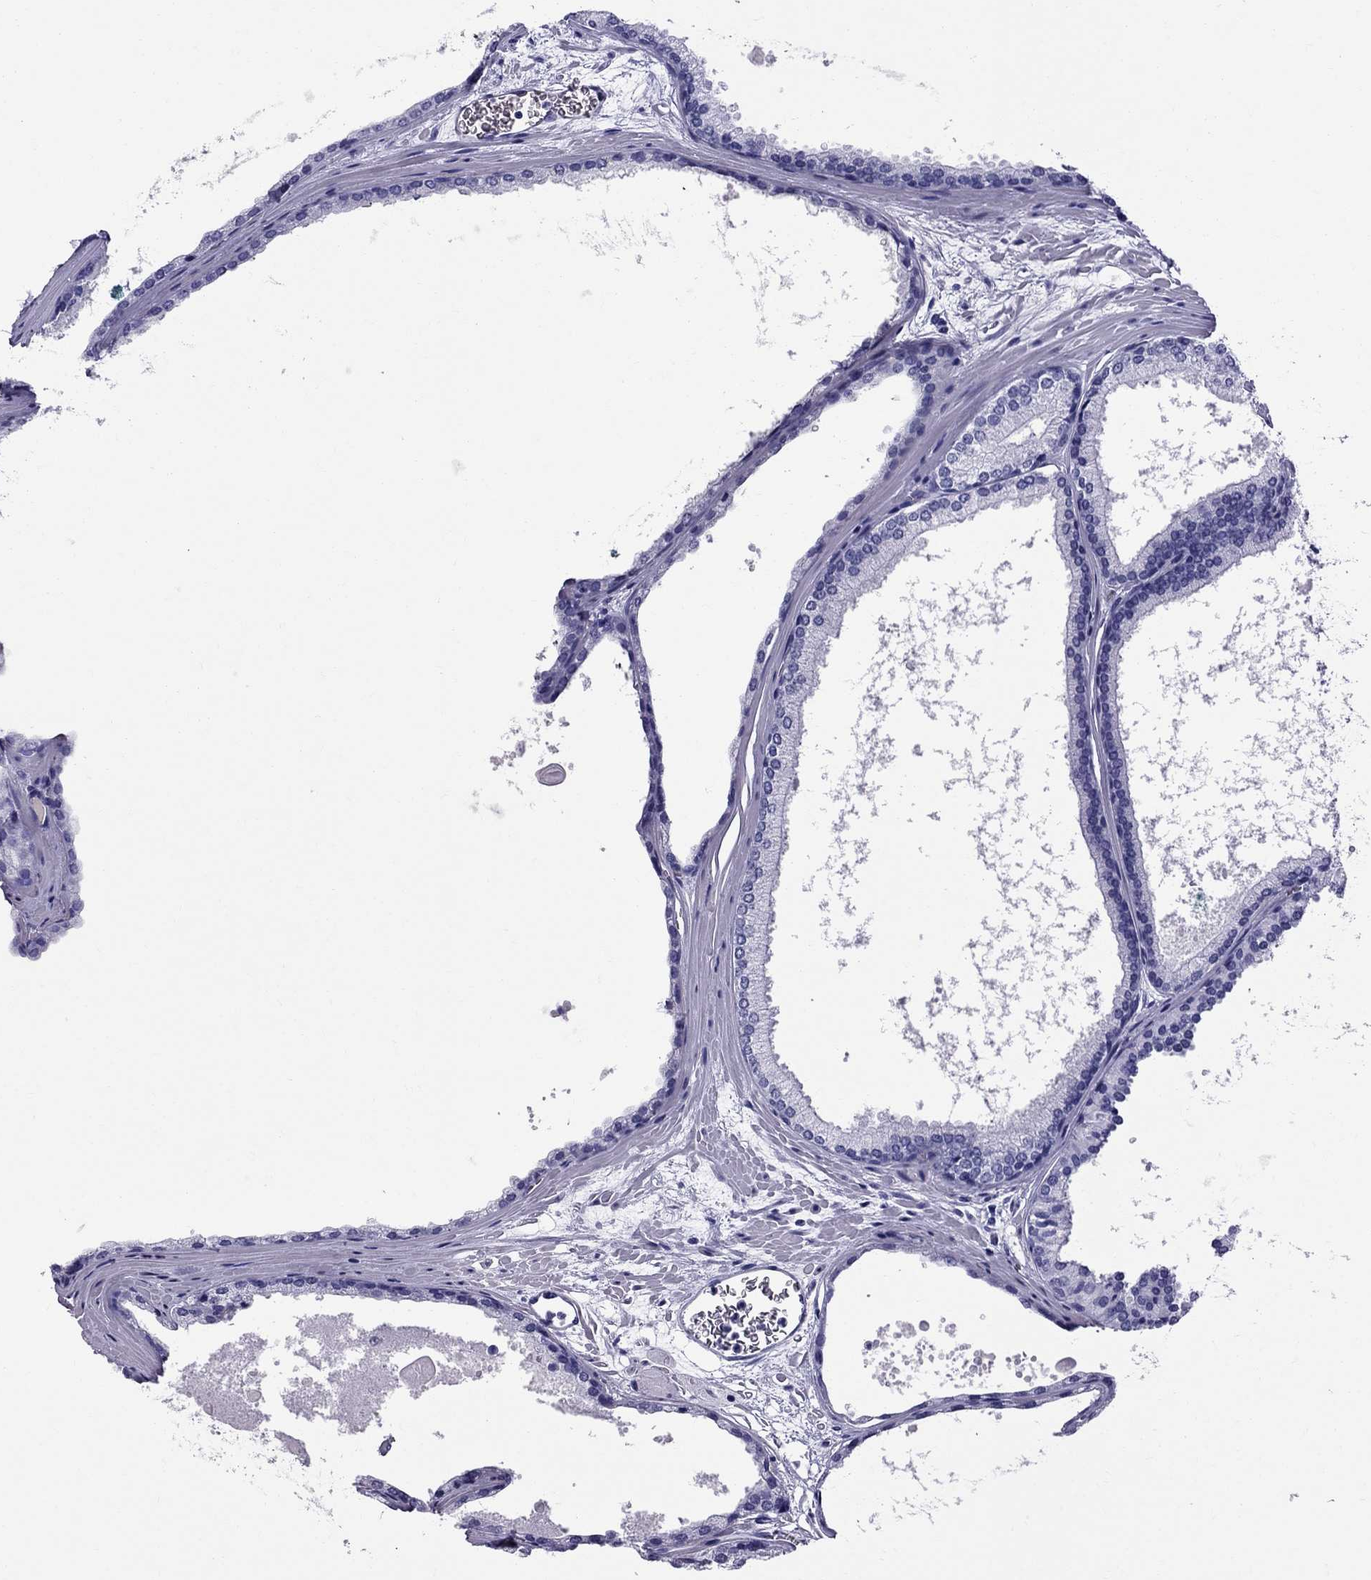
{"staining": {"intensity": "negative", "quantity": "none", "location": "none"}, "tissue": "prostate cancer", "cell_type": "Tumor cells", "image_type": "cancer", "snomed": [{"axis": "morphology", "description": "Adenocarcinoma, Low grade"}, {"axis": "topography", "description": "Prostate"}], "caption": "This photomicrograph is of low-grade adenocarcinoma (prostate) stained with immunohistochemistry (IHC) to label a protein in brown with the nuclei are counter-stained blue. There is no positivity in tumor cells.", "gene": "SCART1", "patient": {"sex": "male", "age": 56}}